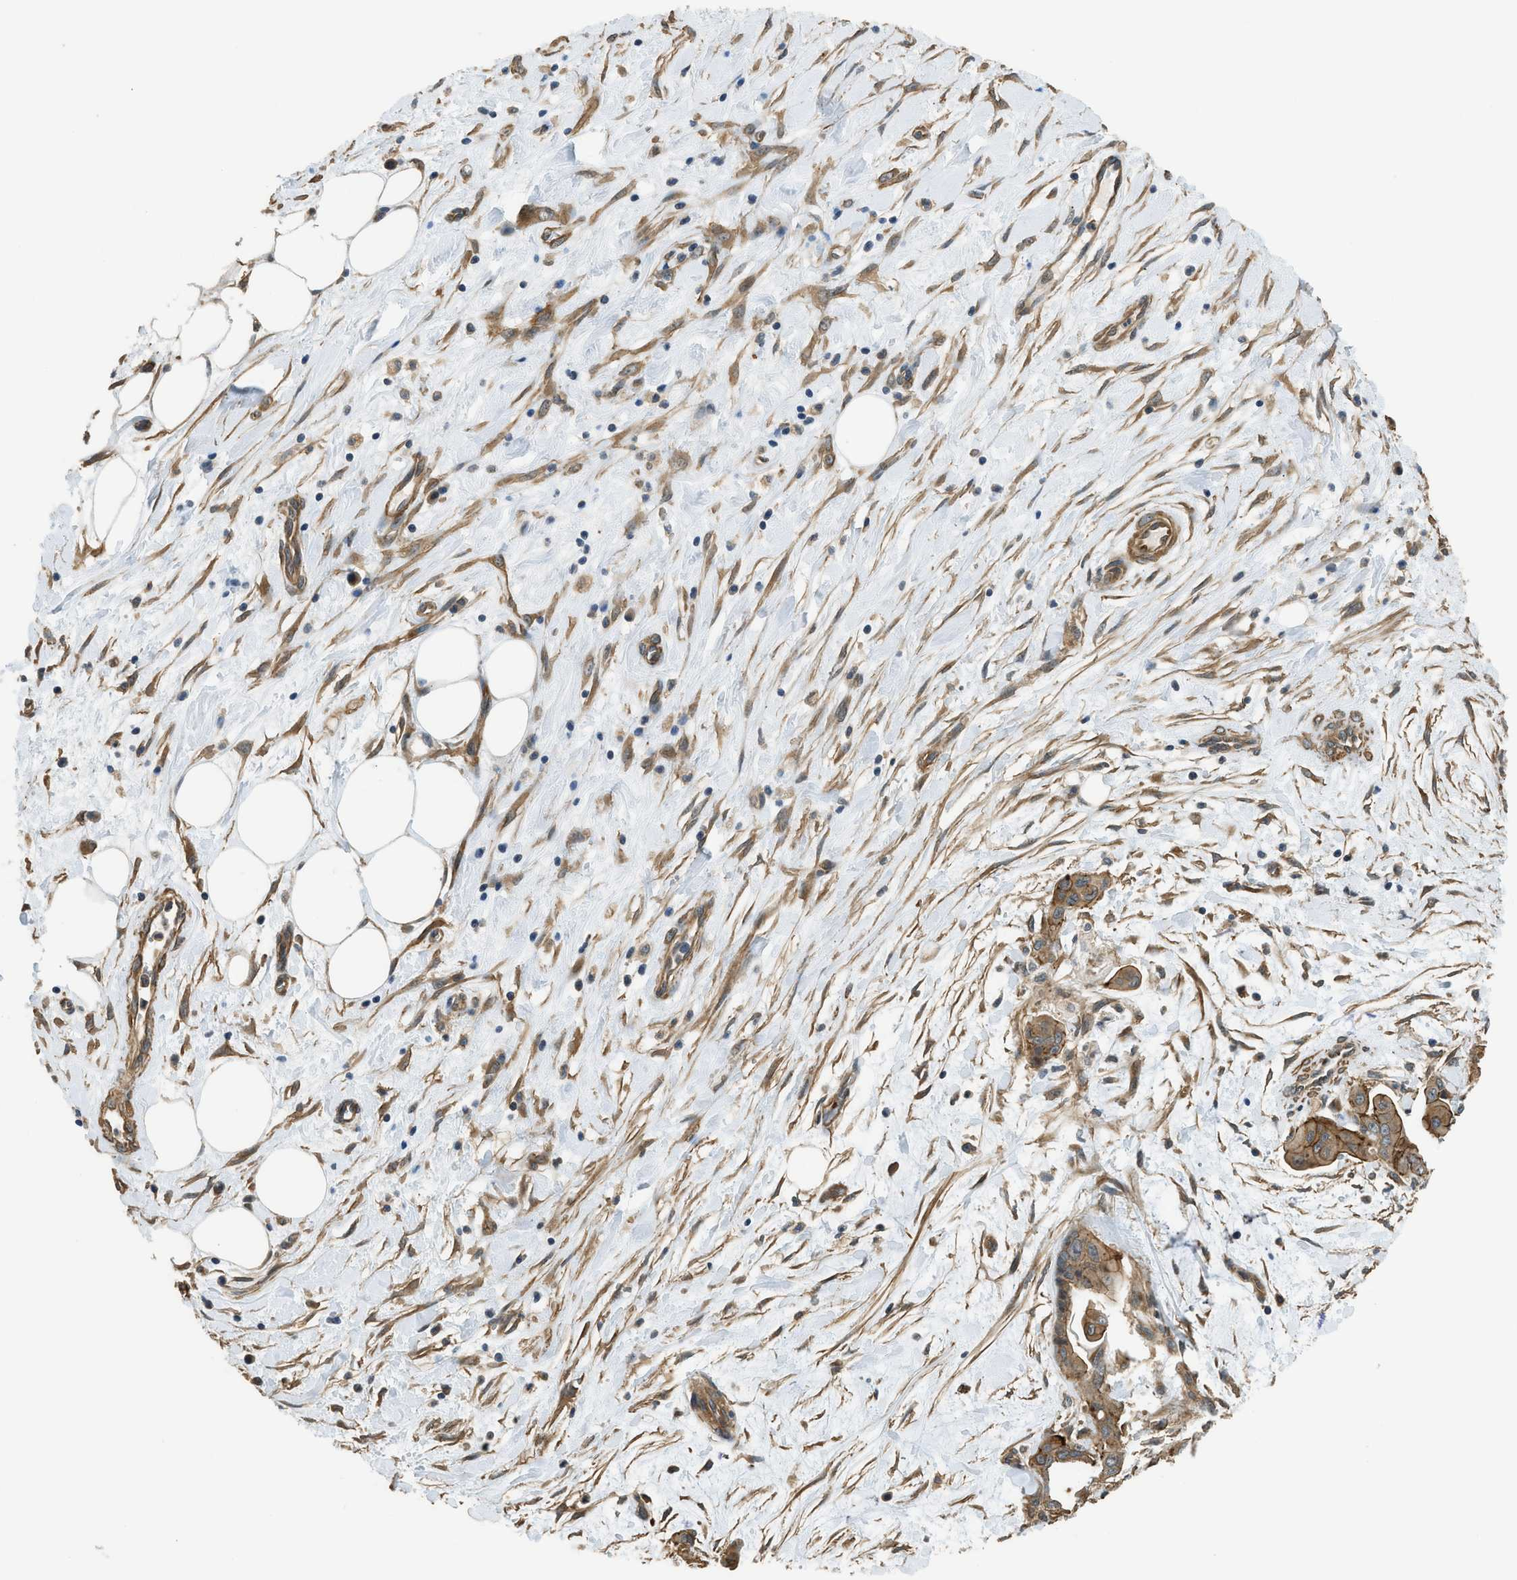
{"staining": {"intensity": "moderate", "quantity": ">75%", "location": "cytoplasmic/membranous"}, "tissue": "pancreatic cancer", "cell_type": "Tumor cells", "image_type": "cancer", "snomed": [{"axis": "morphology", "description": "Adenocarcinoma, NOS"}, {"axis": "topography", "description": "Pancreas"}], "caption": "DAB immunohistochemical staining of pancreatic cancer (adenocarcinoma) displays moderate cytoplasmic/membranous protein expression in approximately >75% of tumor cells. (IHC, brightfield microscopy, high magnification).", "gene": "CGN", "patient": {"sex": "female", "age": 75}}